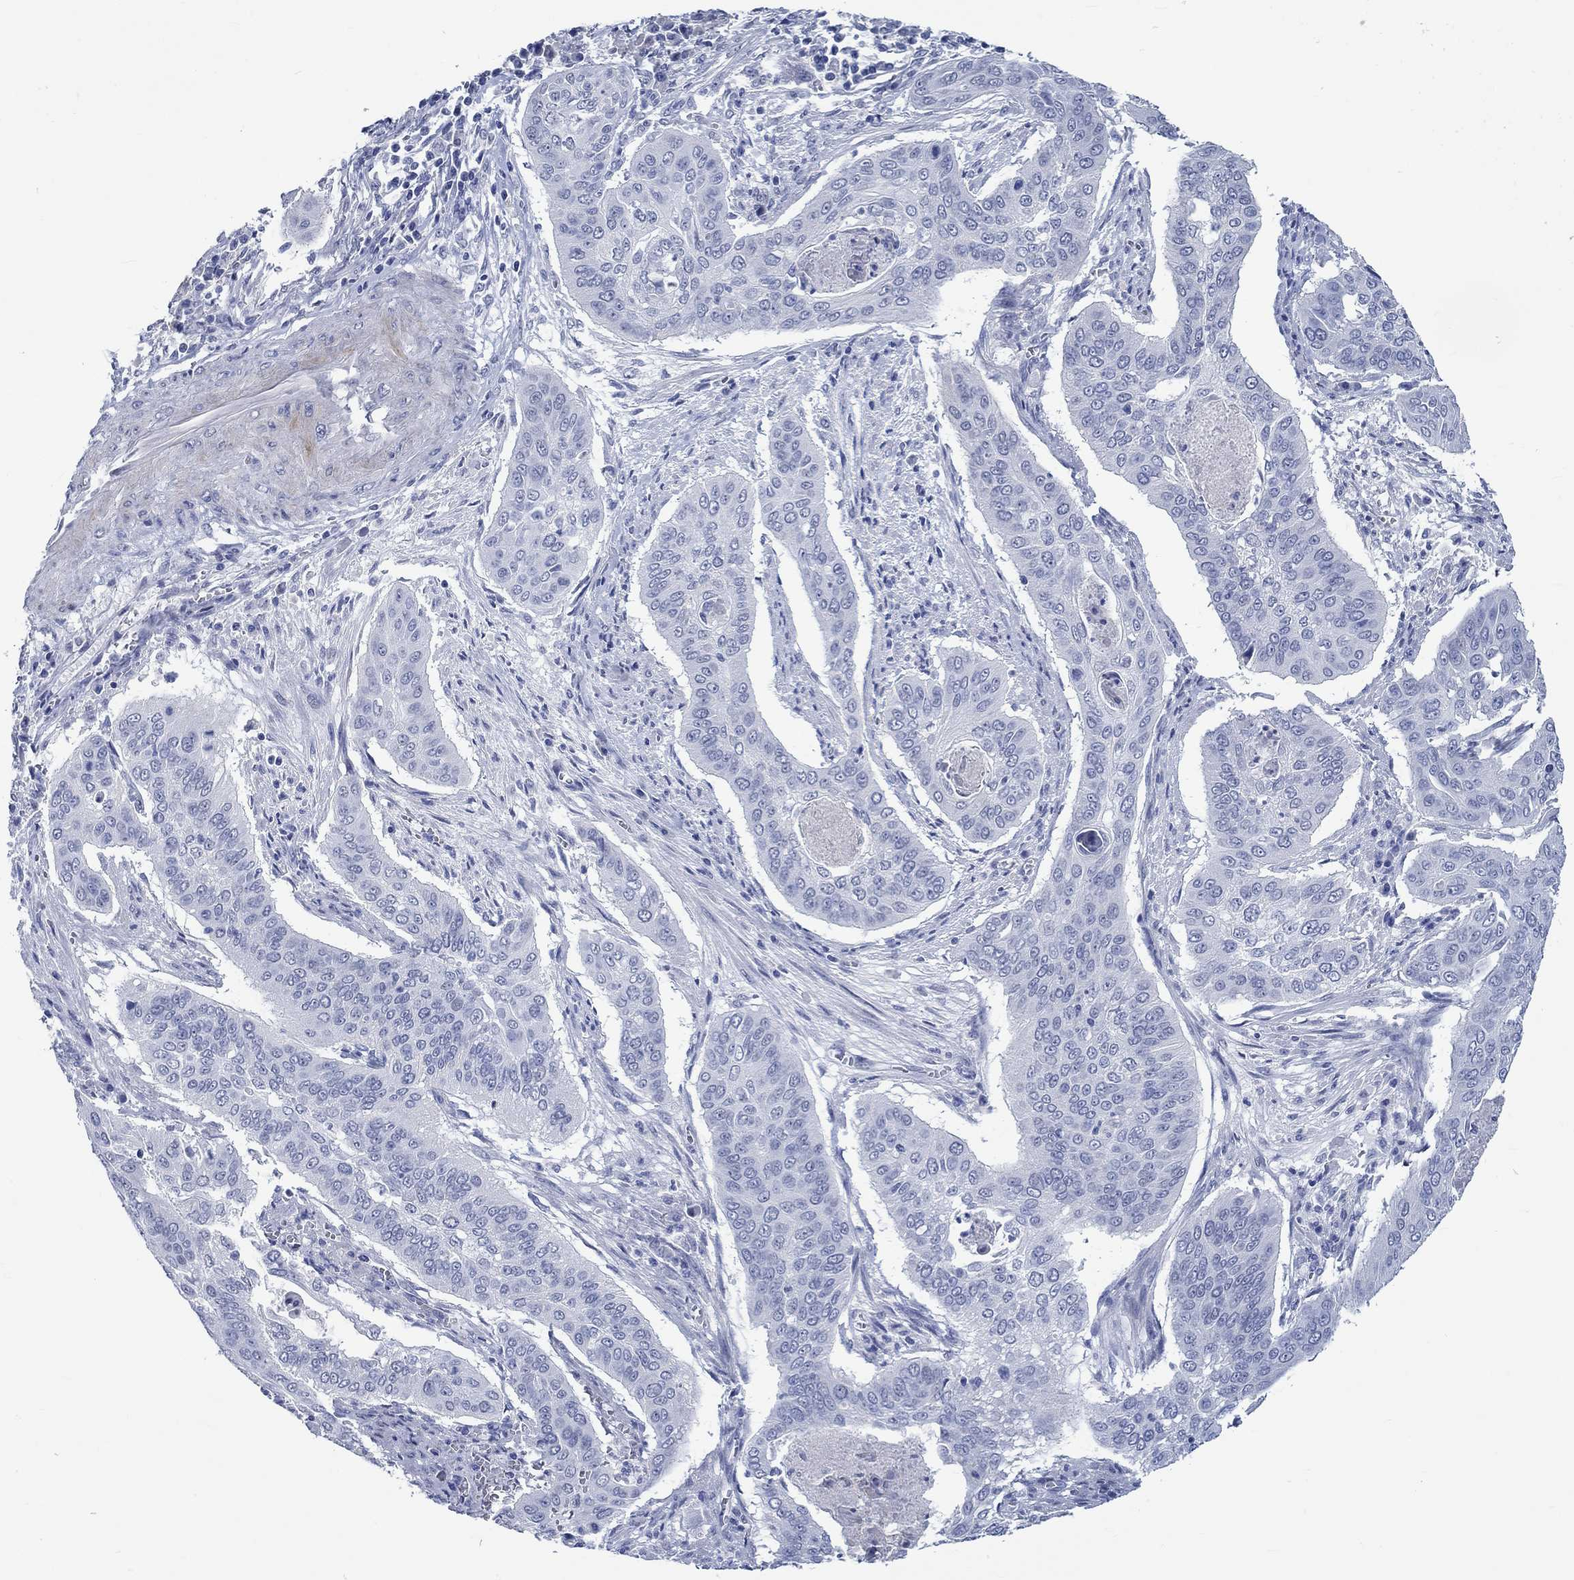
{"staining": {"intensity": "negative", "quantity": "none", "location": "none"}, "tissue": "cervical cancer", "cell_type": "Tumor cells", "image_type": "cancer", "snomed": [{"axis": "morphology", "description": "Squamous cell carcinoma, NOS"}, {"axis": "topography", "description": "Cervix"}], "caption": "Photomicrograph shows no significant protein expression in tumor cells of squamous cell carcinoma (cervical).", "gene": "C4orf47", "patient": {"sex": "female", "age": 39}}